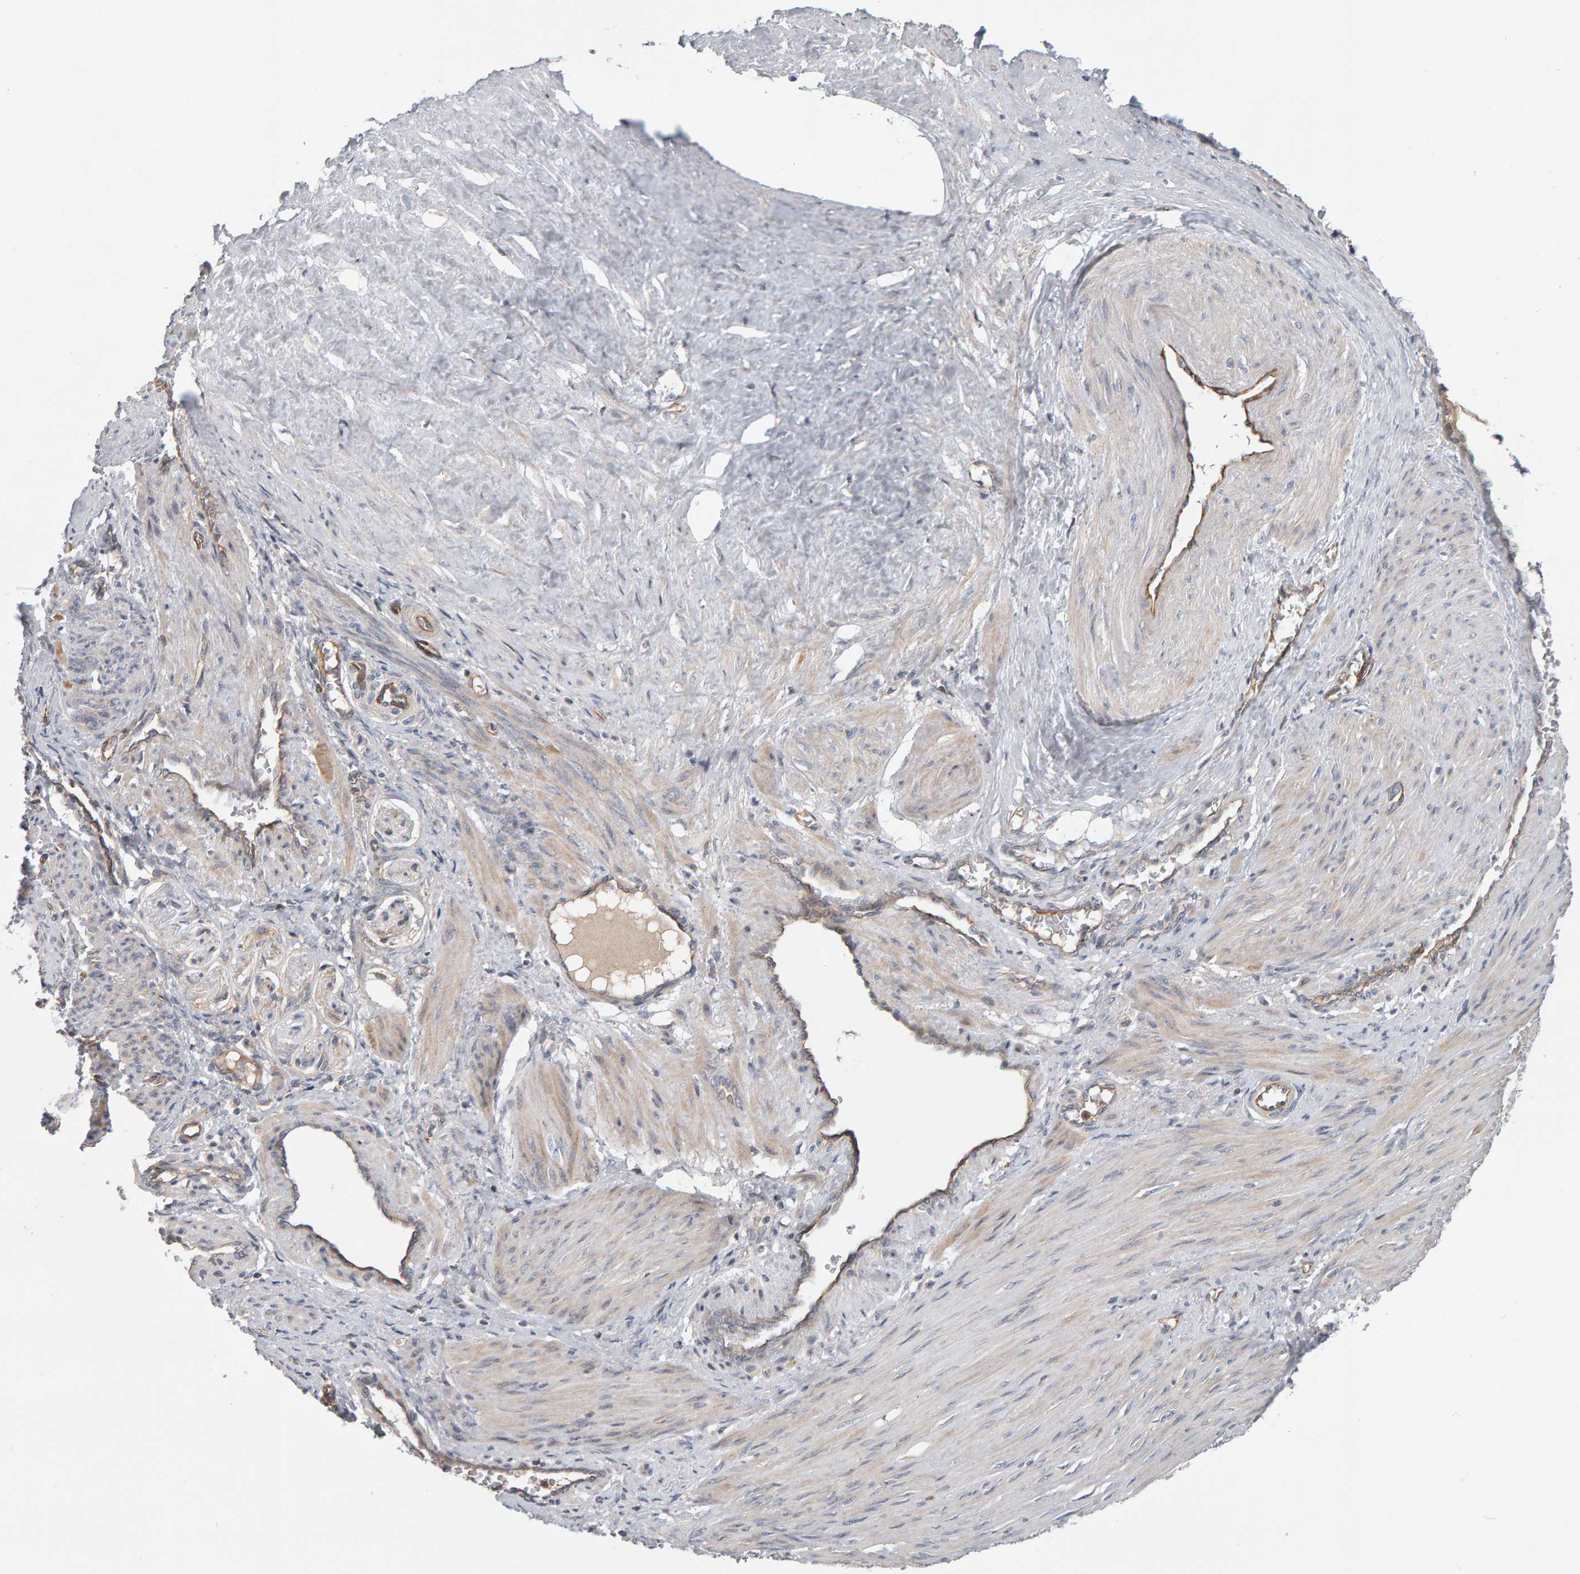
{"staining": {"intensity": "negative", "quantity": "none", "location": "none"}, "tissue": "smooth muscle", "cell_type": "Smooth muscle cells", "image_type": "normal", "snomed": [{"axis": "morphology", "description": "Normal tissue, NOS"}, {"axis": "topography", "description": "Endometrium"}], "caption": "DAB immunohistochemical staining of benign human smooth muscle shows no significant staining in smooth muscle cells.", "gene": "C9orf72", "patient": {"sex": "female", "age": 33}}